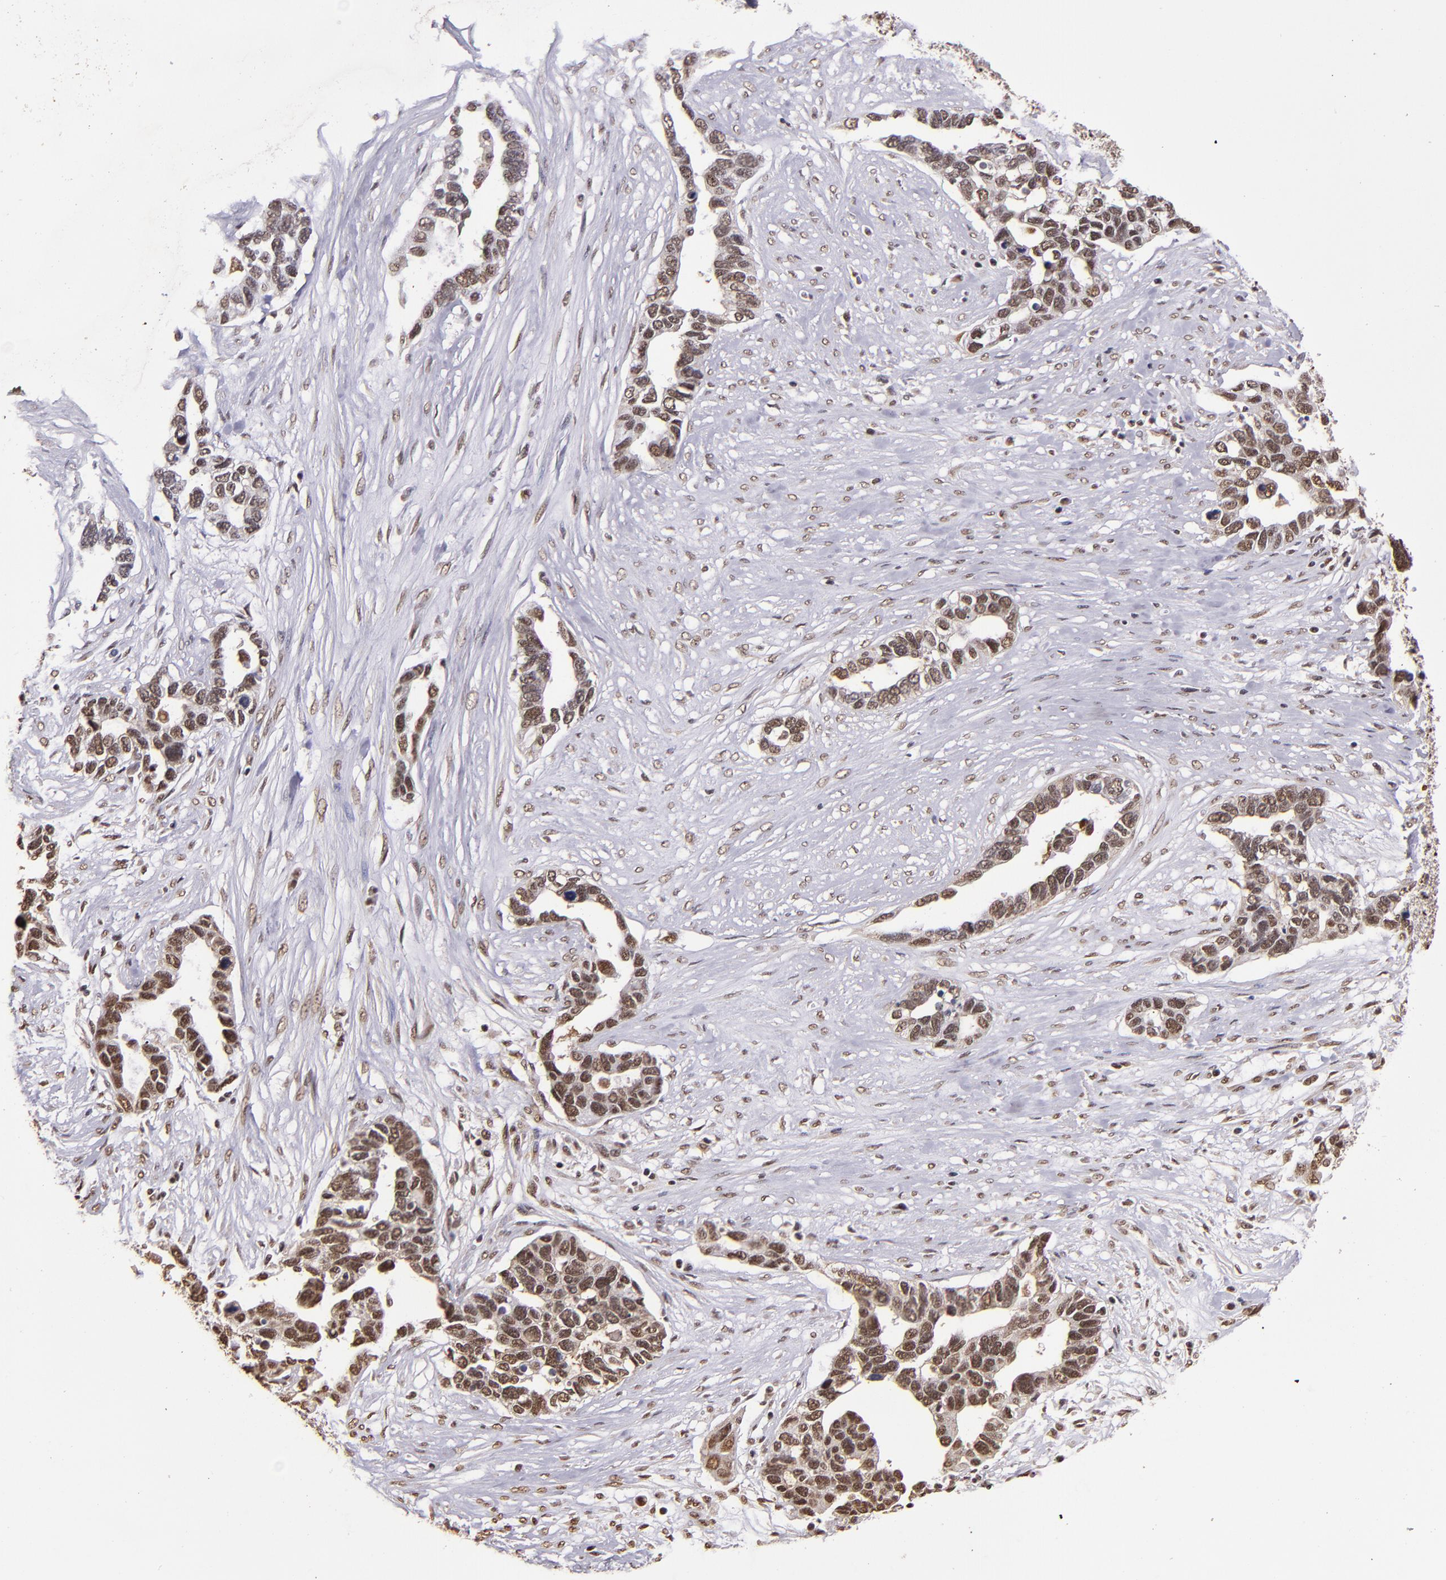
{"staining": {"intensity": "moderate", "quantity": ">75%", "location": "cytoplasmic/membranous,nuclear"}, "tissue": "ovarian cancer", "cell_type": "Tumor cells", "image_type": "cancer", "snomed": [{"axis": "morphology", "description": "Cystadenocarcinoma, serous, NOS"}, {"axis": "topography", "description": "Ovary"}], "caption": "Immunohistochemical staining of ovarian cancer (serous cystadenocarcinoma) shows moderate cytoplasmic/membranous and nuclear protein staining in about >75% of tumor cells.", "gene": "CECR2", "patient": {"sex": "female", "age": 54}}